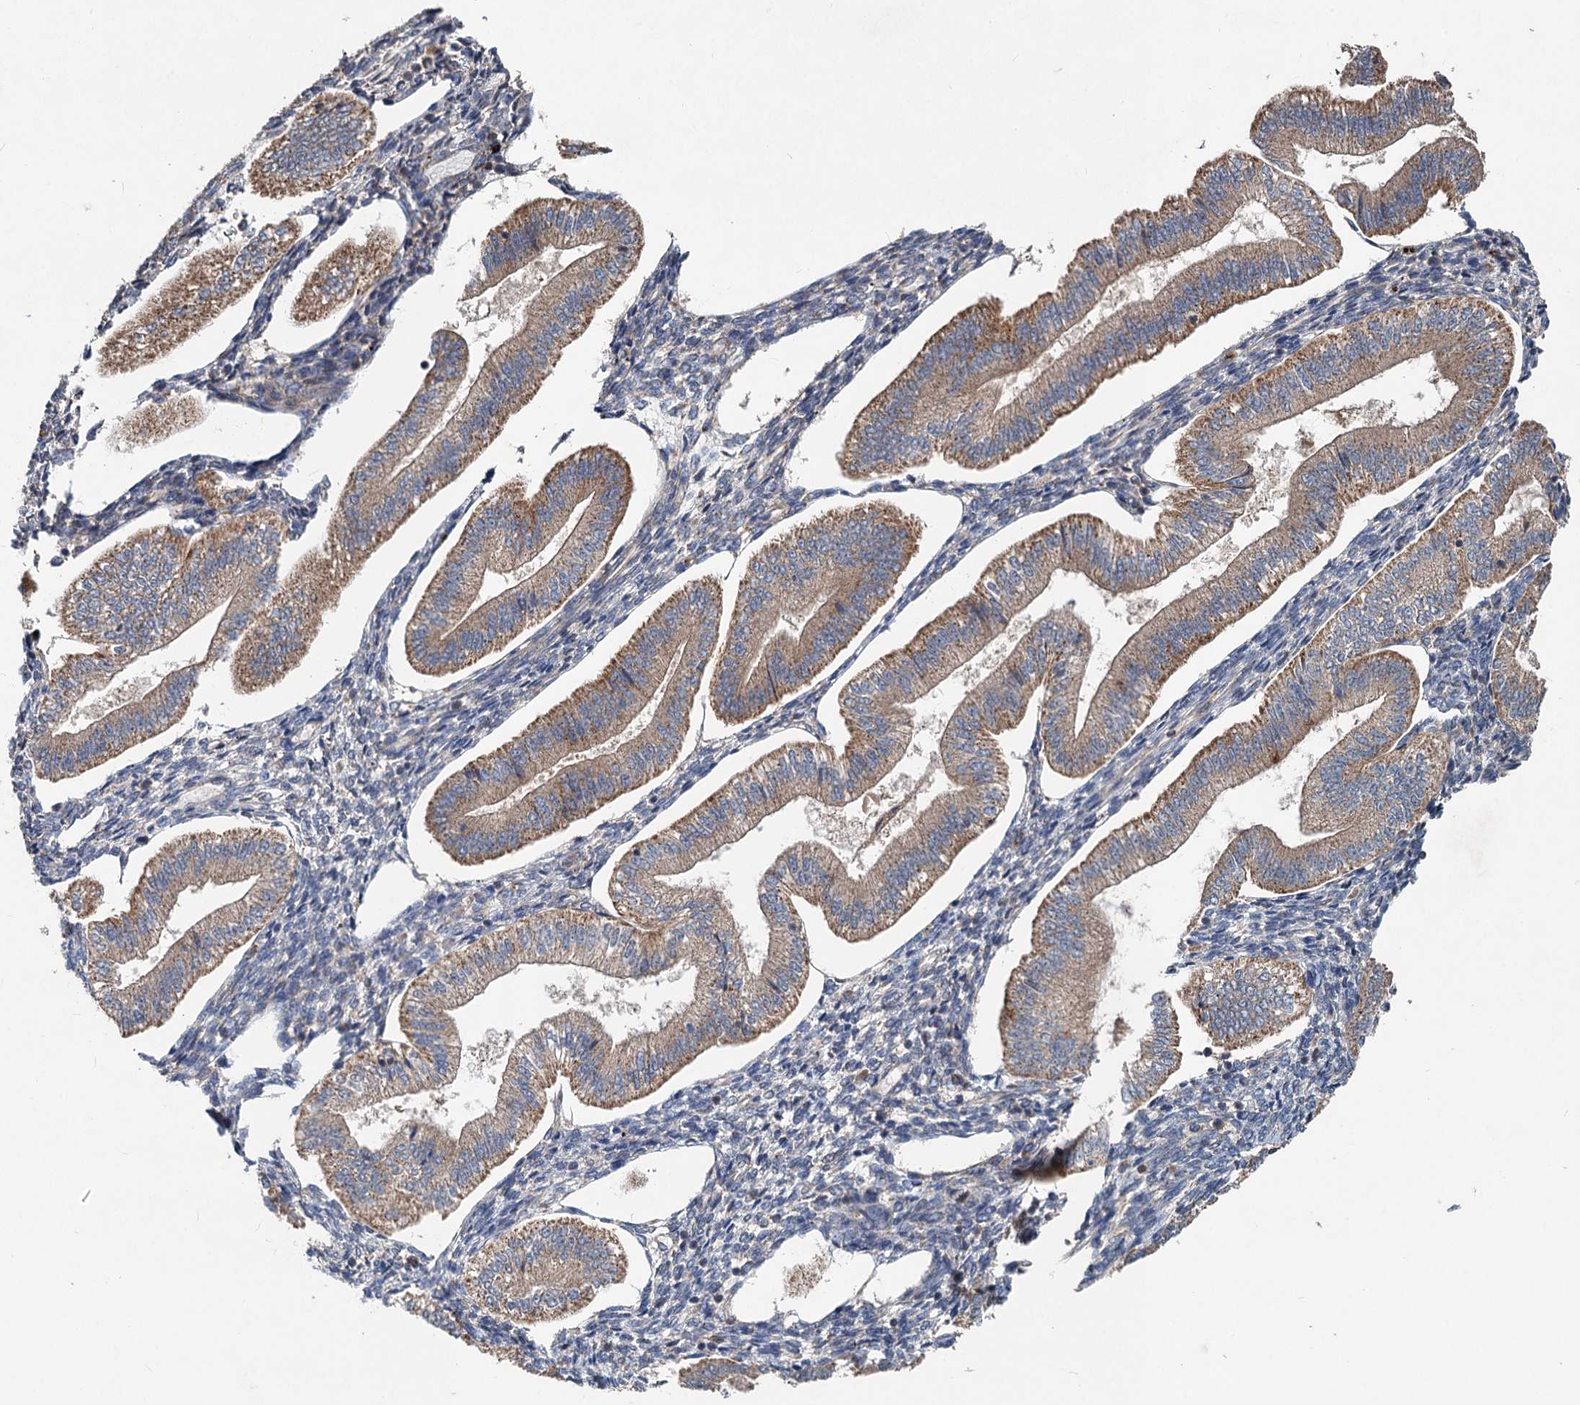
{"staining": {"intensity": "negative", "quantity": "none", "location": "none"}, "tissue": "endometrium", "cell_type": "Cells in endometrial stroma", "image_type": "normal", "snomed": [{"axis": "morphology", "description": "Normal tissue, NOS"}, {"axis": "topography", "description": "Endometrium"}], "caption": "DAB immunohistochemical staining of unremarkable endometrium reveals no significant expression in cells in endometrial stroma. (Stains: DAB (3,3'-diaminobenzidine) immunohistochemistry (IHC) with hematoxylin counter stain, Microscopy: brightfield microscopy at high magnification).", "gene": "OTUB1", "patient": {"sex": "female", "age": 34}}